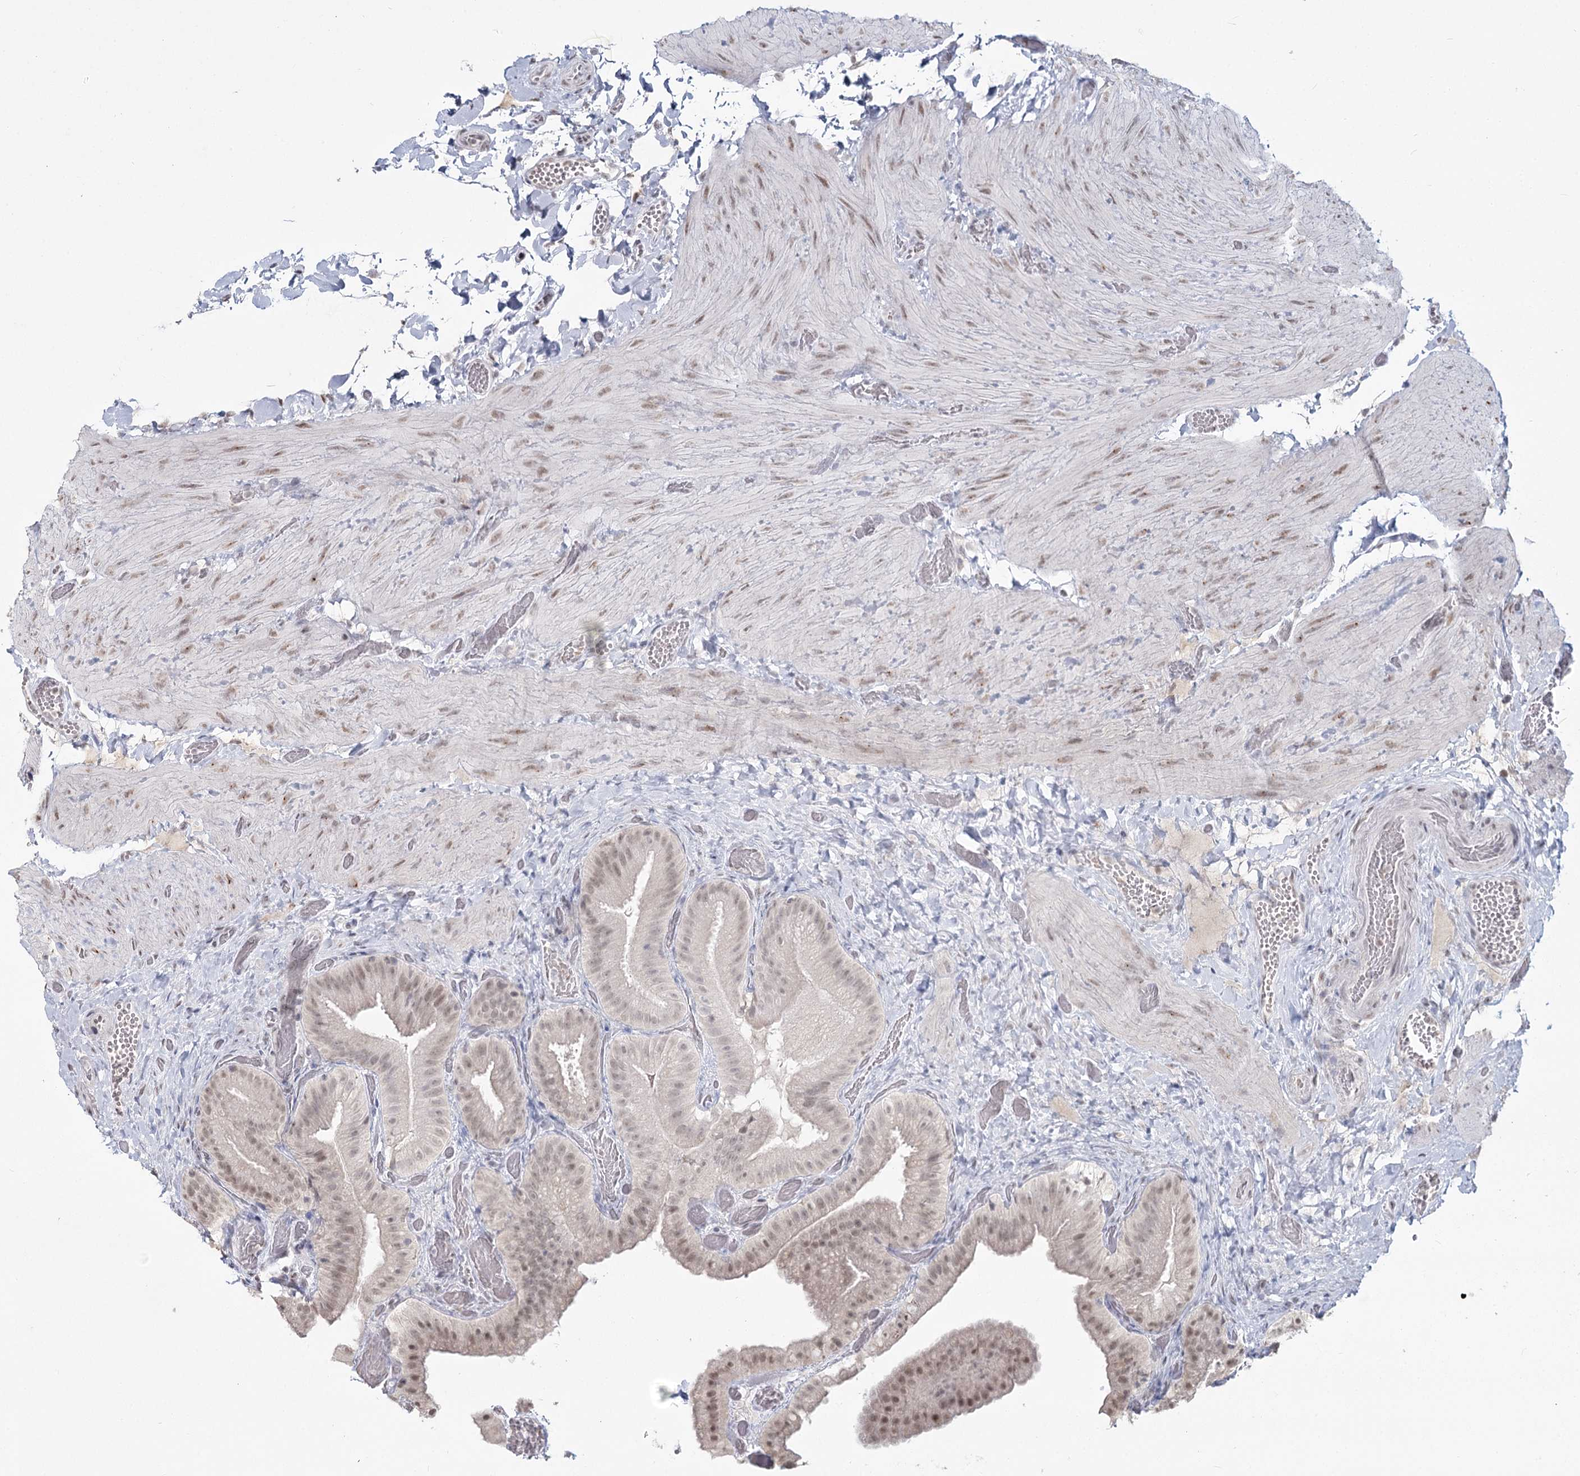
{"staining": {"intensity": "moderate", "quantity": "<25%", "location": "nuclear"}, "tissue": "gallbladder", "cell_type": "Glandular cells", "image_type": "normal", "snomed": [{"axis": "morphology", "description": "Normal tissue, NOS"}, {"axis": "topography", "description": "Gallbladder"}], "caption": "Protein positivity by immunohistochemistry exhibits moderate nuclear staining in approximately <25% of glandular cells in unremarkable gallbladder.", "gene": "LY6G5C", "patient": {"sex": "female", "age": 64}}